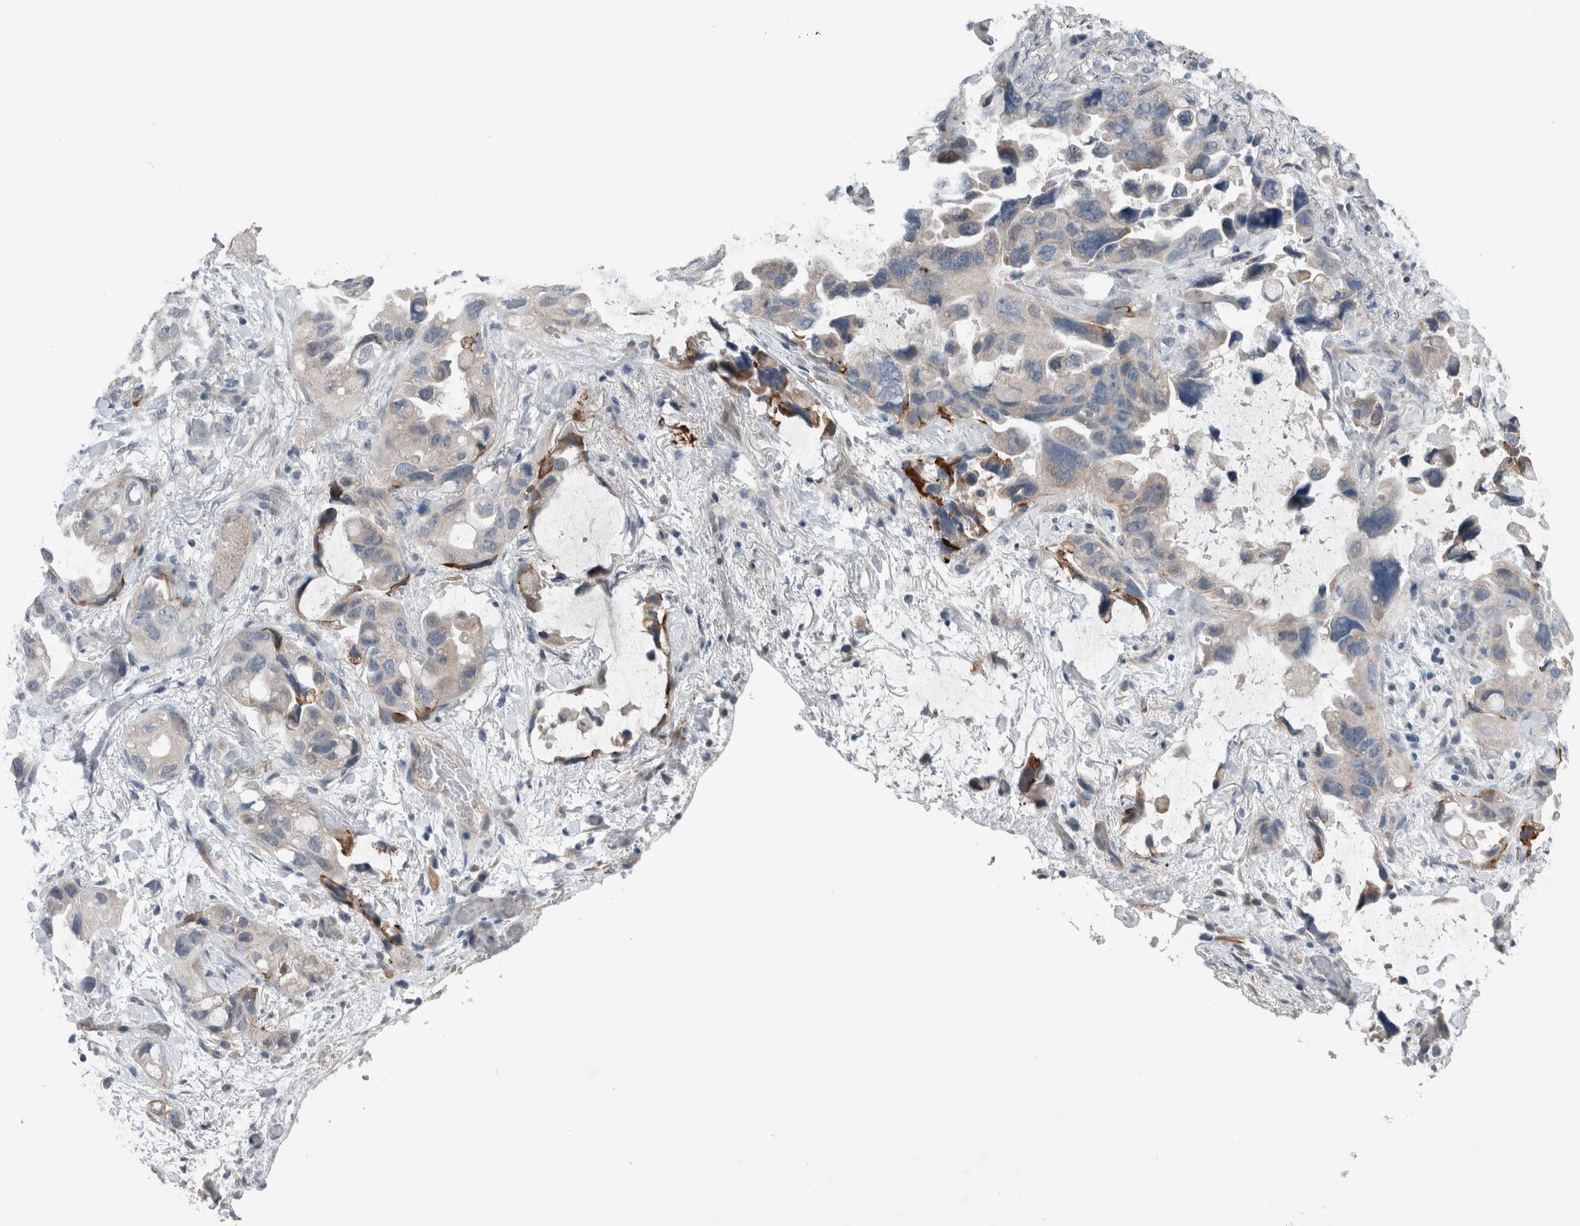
{"staining": {"intensity": "negative", "quantity": "none", "location": "none"}, "tissue": "lung cancer", "cell_type": "Tumor cells", "image_type": "cancer", "snomed": [{"axis": "morphology", "description": "Squamous cell carcinoma, NOS"}, {"axis": "topography", "description": "Lung"}], "caption": "Tumor cells are negative for brown protein staining in lung cancer.", "gene": "CRNN", "patient": {"sex": "female", "age": 73}}